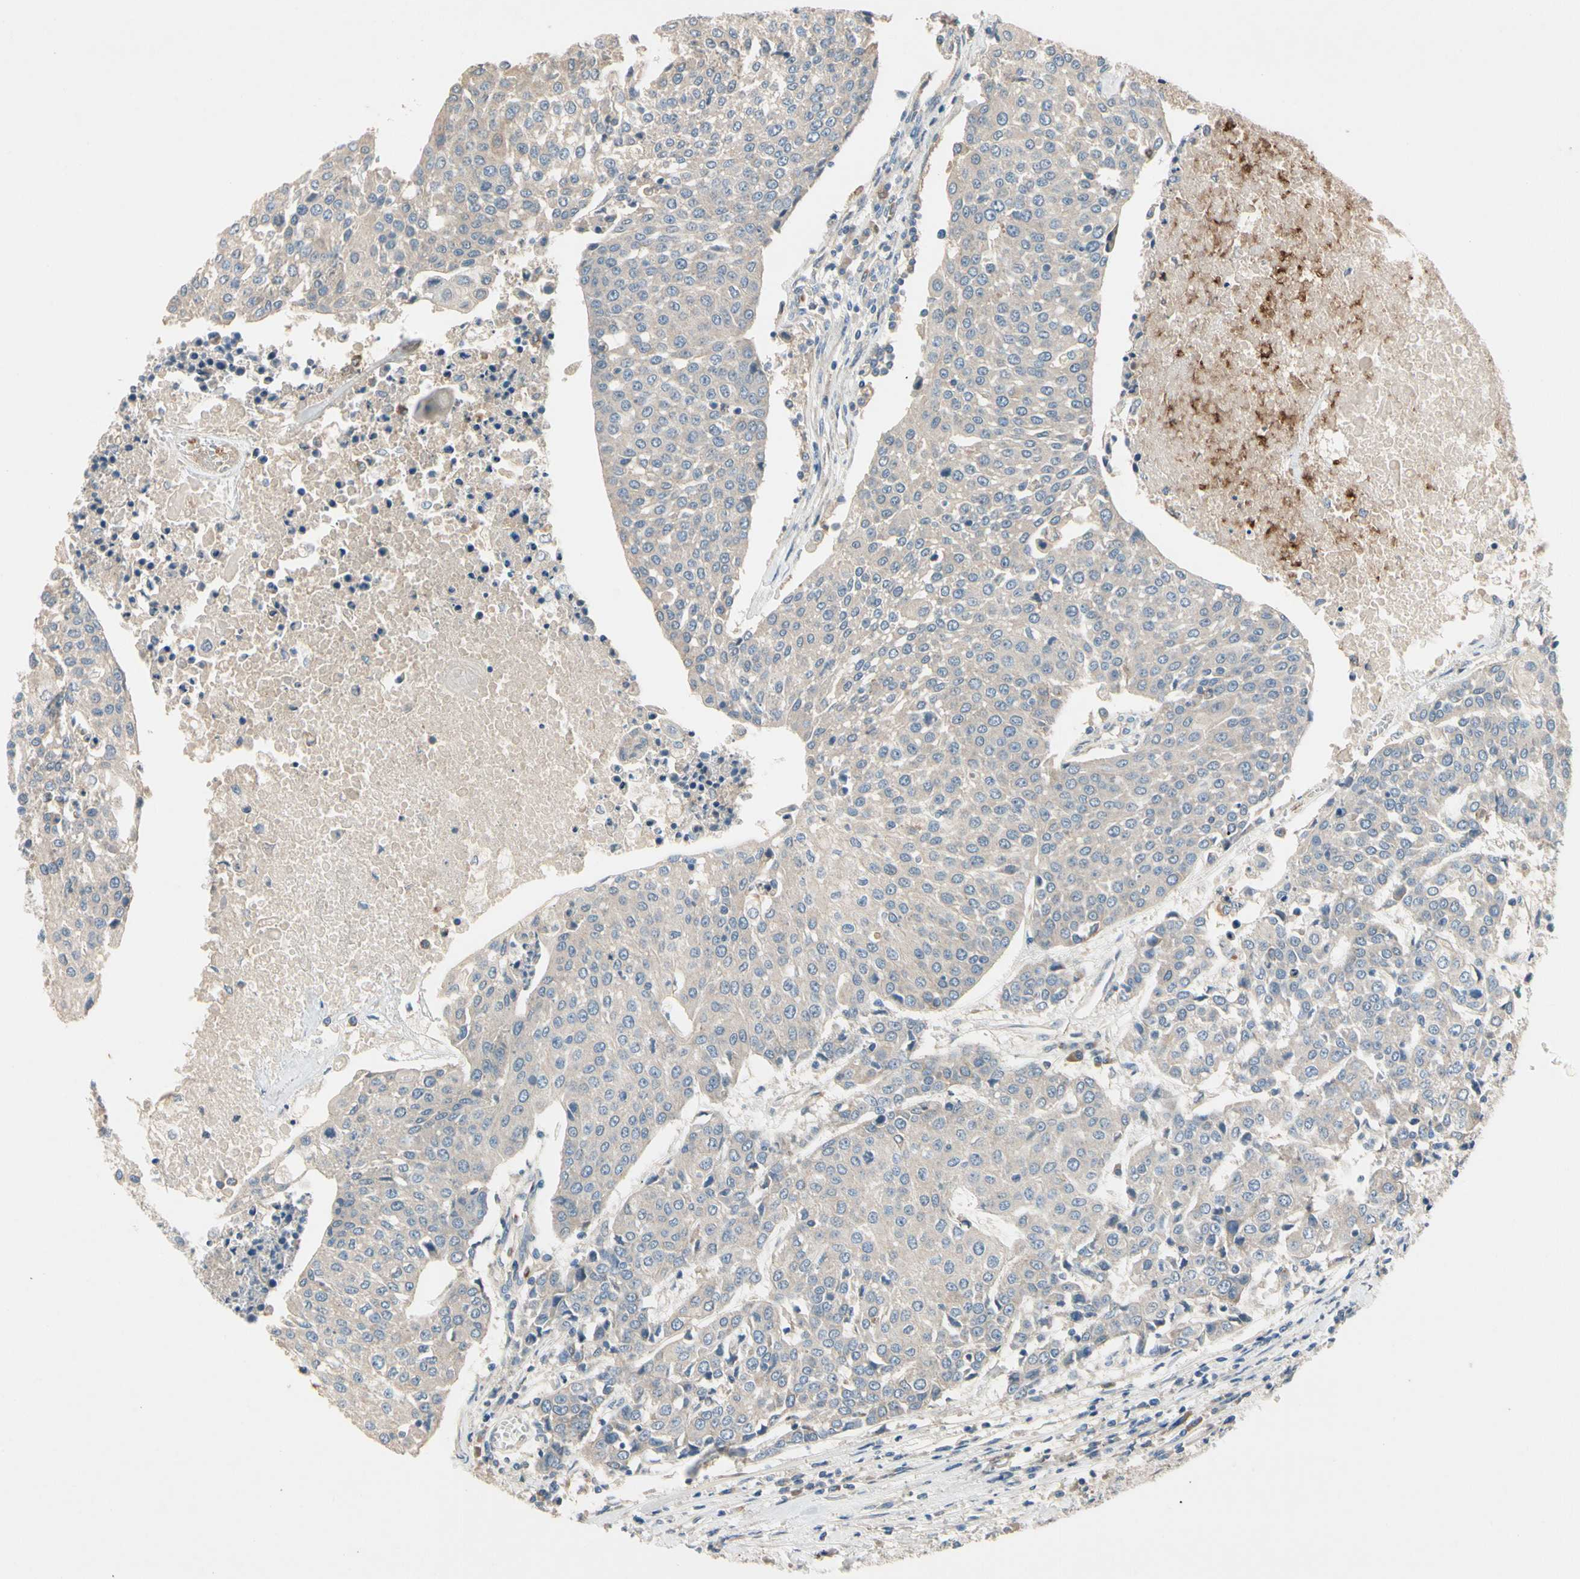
{"staining": {"intensity": "negative", "quantity": "none", "location": "none"}, "tissue": "urothelial cancer", "cell_type": "Tumor cells", "image_type": "cancer", "snomed": [{"axis": "morphology", "description": "Urothelial carcinoma, High grade"}, {"axis": "topography", "description": "Urinary bladder"}], "caption": "Tumor cells show no significant protein positivity in urothelial carcinoma (high-grade).", "gene": "SIGLEC5", "patient": {"sex": "female", "age": 85}}